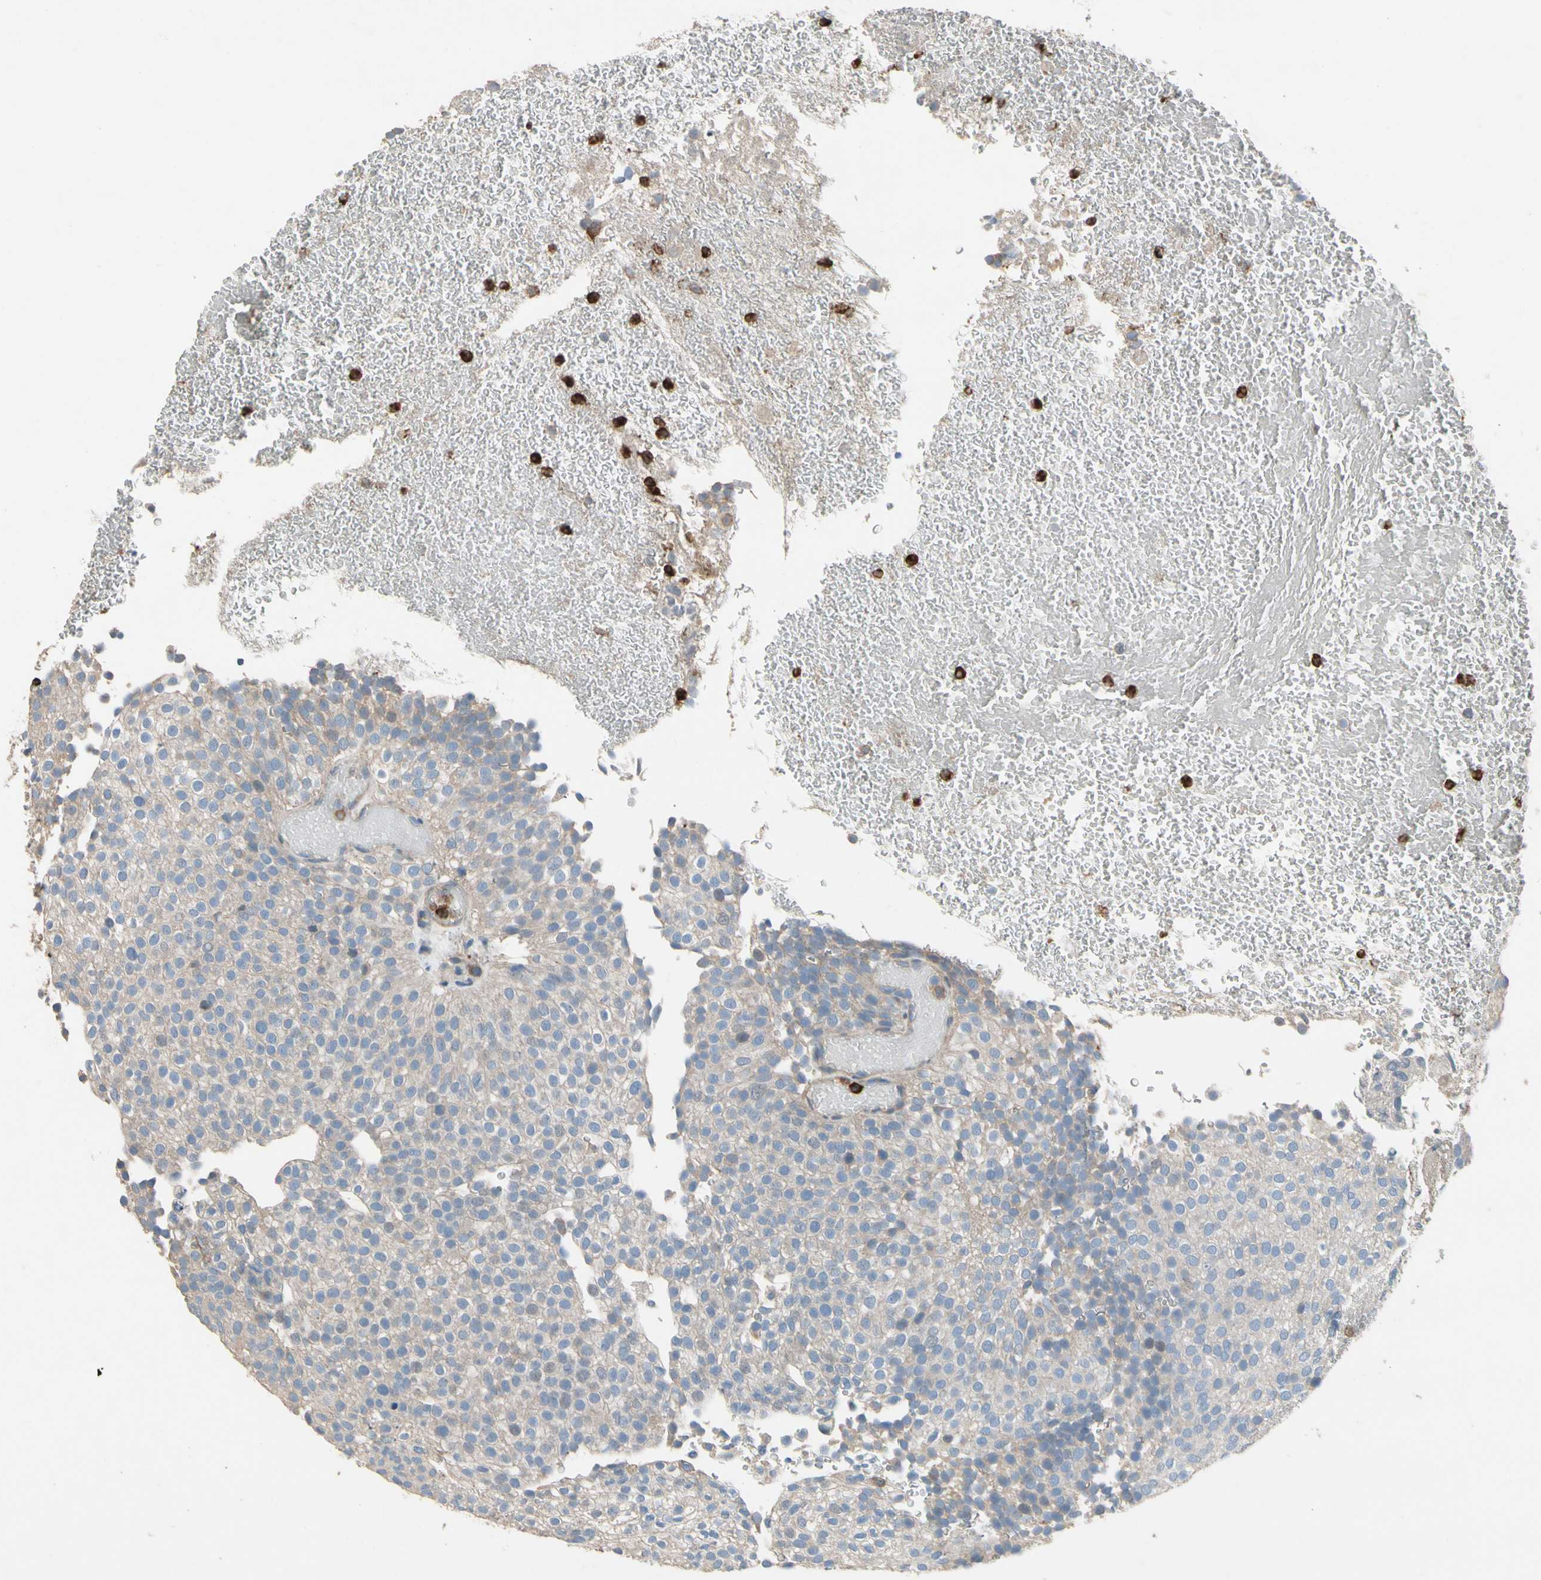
{"staining": {"intensity": "weak", "quantity": "25%-75%", "location": "cytoplasmic/membranous"}, "tissue": "urothelial cancer", "cell_type": "Tumor cells", "image_type": "cancer", "snomed": [{"axis": "morphology", "description": "Urothelial carcinoma, Low grade"}, {"axis": "topography", "description": "Urinary bladder"}], "caption": "Approximately 25%-75% of tumor cells in human urothelial cancer exhibit weak cytoplasmic/membranous protein positivity as visualized by brown immunohistochemical staining.", "gene": "SIGLEC5", "patient": {"sex": "male", "age": 78}}